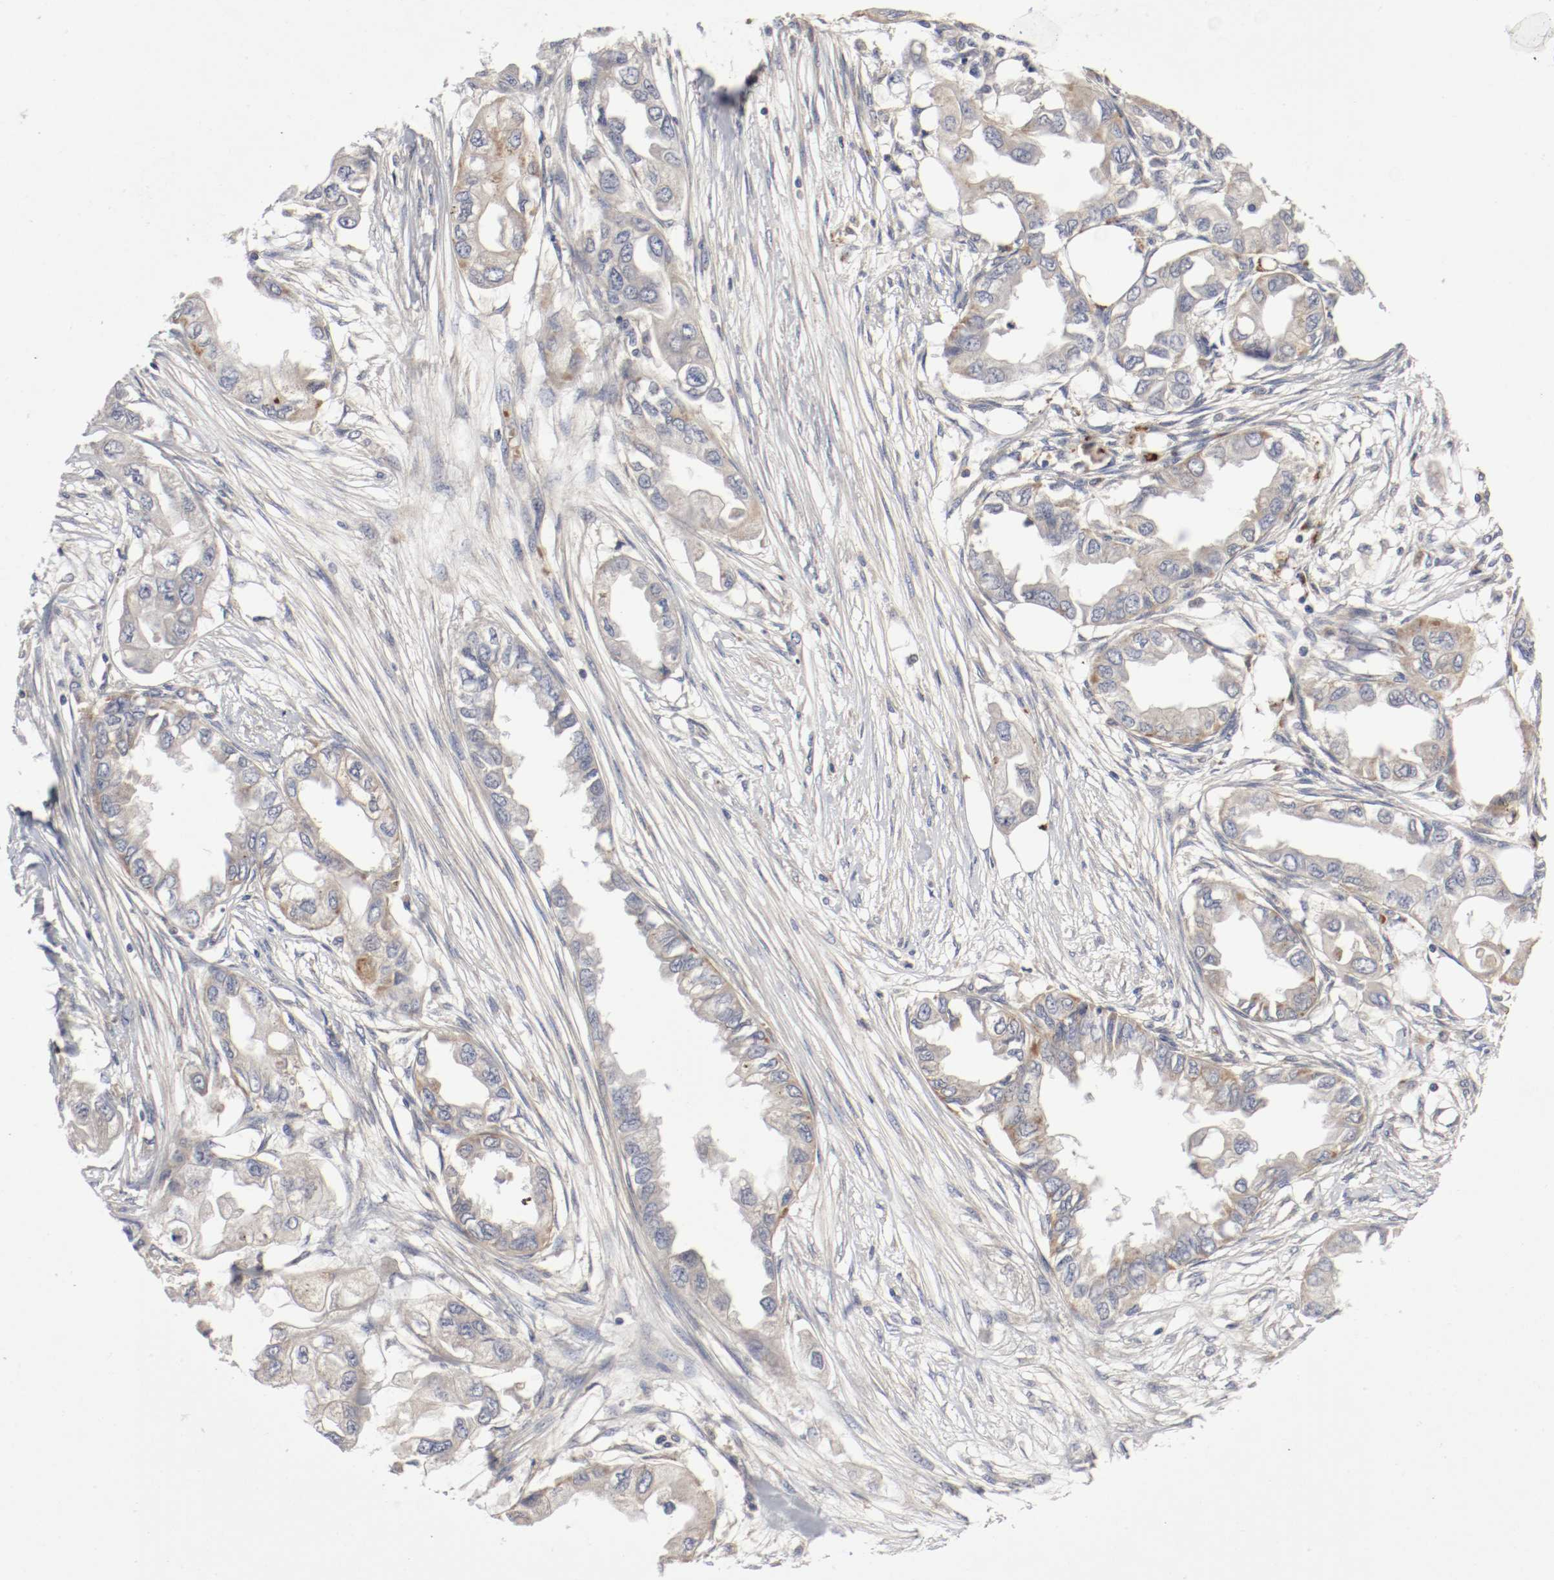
{"staining": {"intensity": "weak", "quantity": "25%-75%", "location": "cytoplasmic/membranous"}, "tissue": "endometrial cancer", "cell_type": "Tumor cells", "image_type": "cancer", "snomed": [{"axis": "morphology", "description": "Adenocarcinoma, NOS"}, {"axis": "topography", "description": "Endometrium"}], "caption": "Brown immunohistochemical staining in adenocarcinoma (endometrial) exhibits weak cytoplasmic/membranous expression in approximately 25%-75% of tumor cells.", "gene": "REN", "patient": {"sex": "female", "age": 67}}